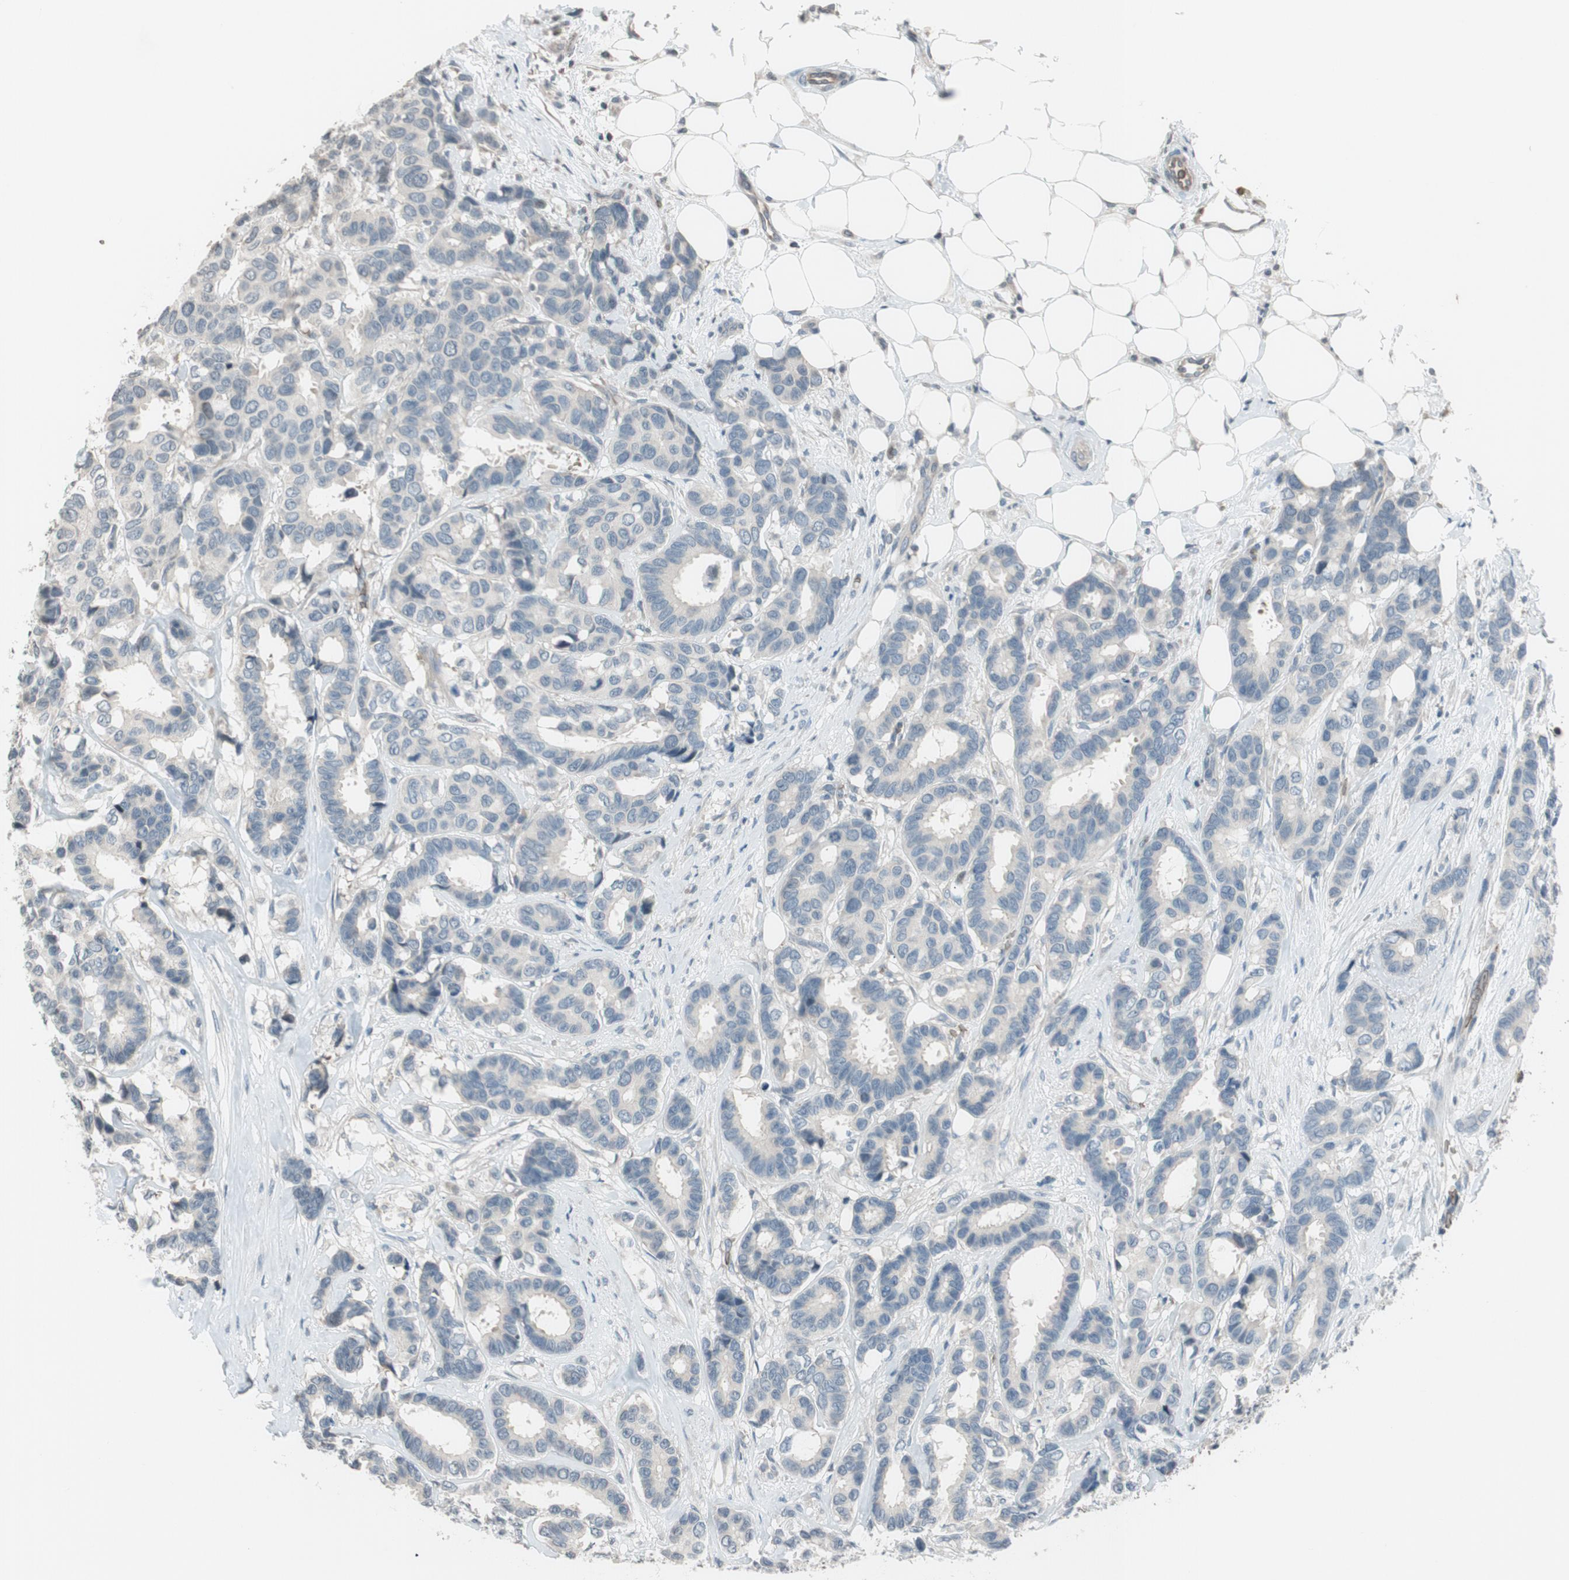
{"staining": {"intensity": "negative", "quantity": "none", "location": "none"}, "tissue": "breast cancer", "cell_type": "Tumor cells", "image_type": "cancer", "snomed": [{"axis": "morphology", "description": "Duct carcinoma"}, {"axis": "topography", "description": "Breast"}], "caption": "This is an immunohistochemistry (IHC) photomicrograph of breast cancer. There is no staining in tumor cells.", "gene": "GYPC", "patient": {"sex": "female", "age": 87}}